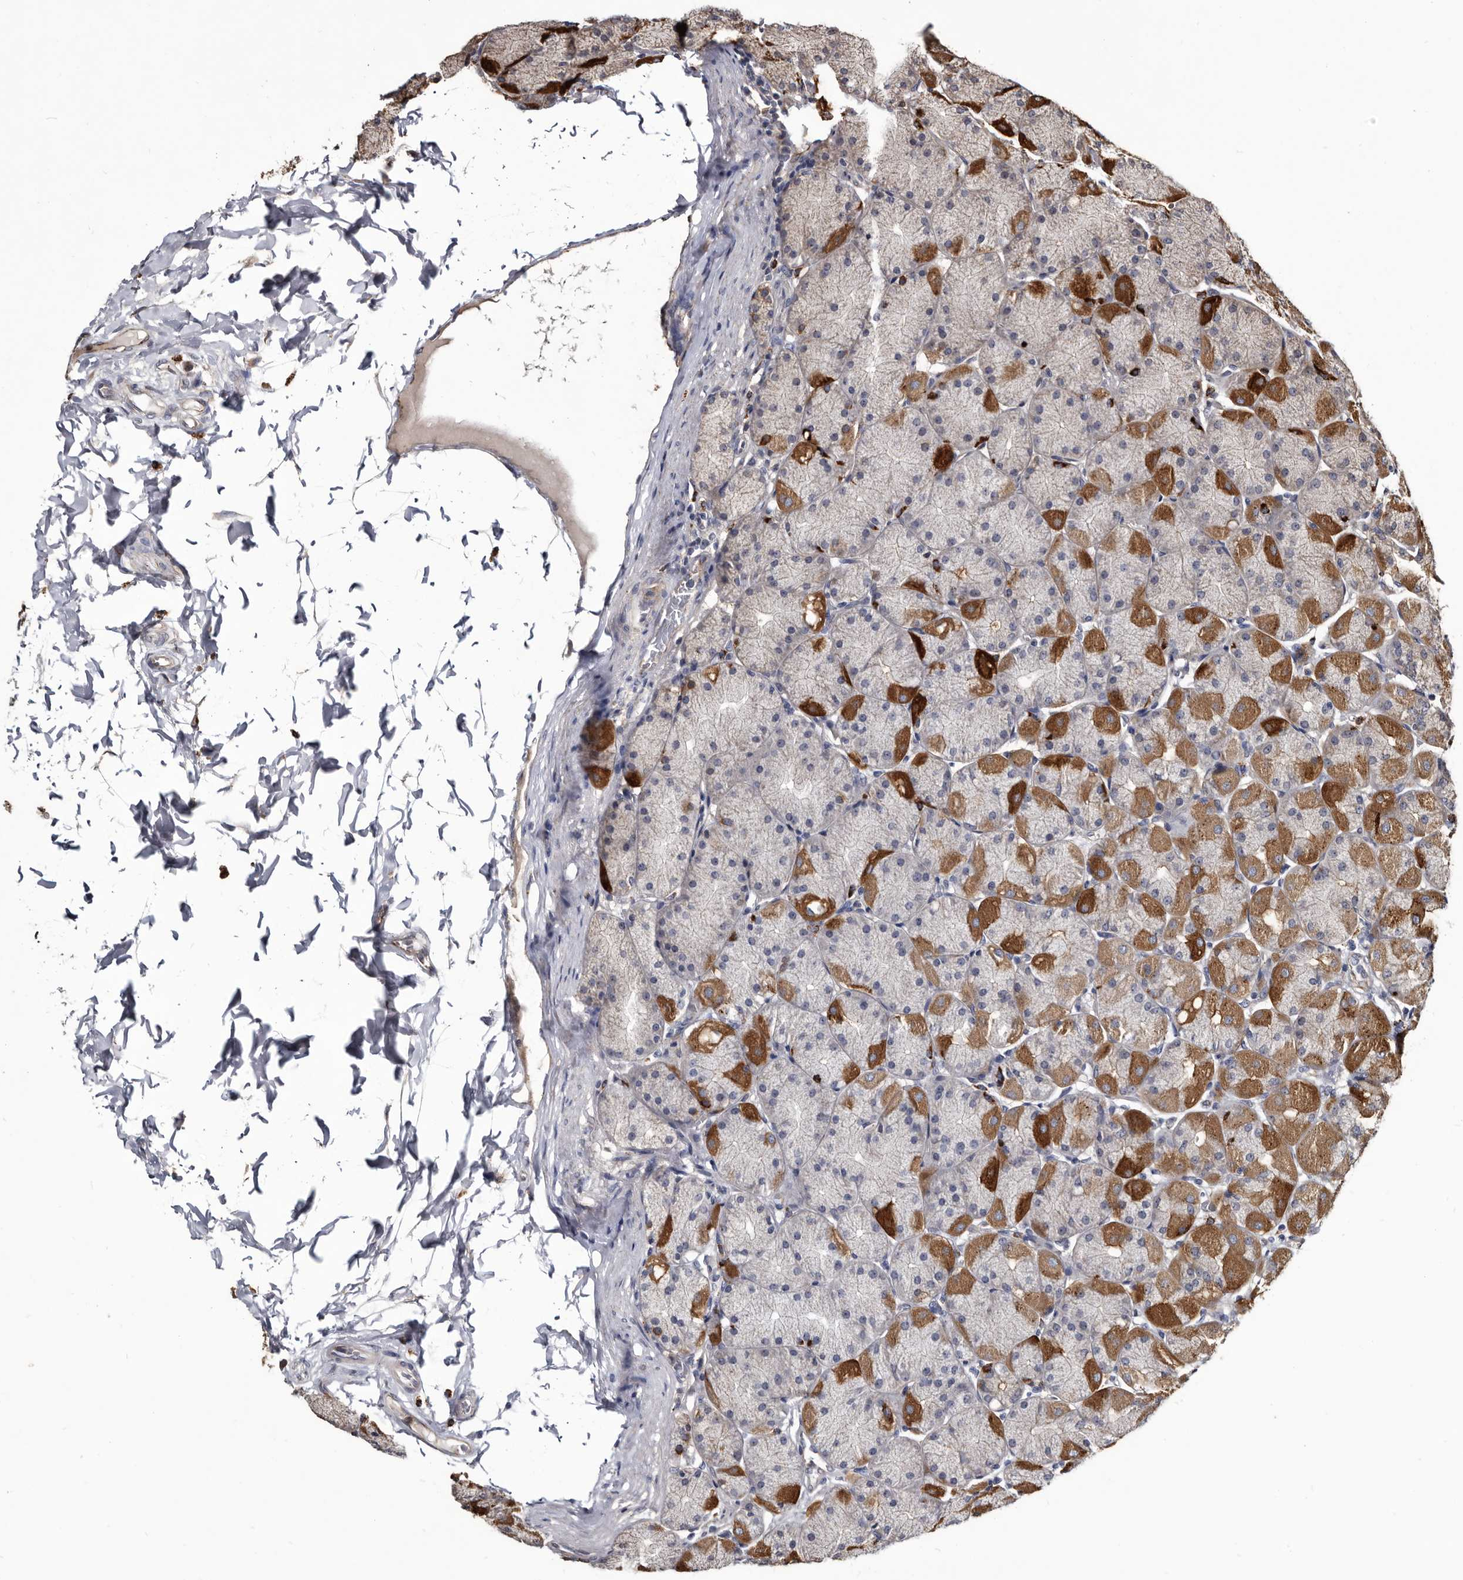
{"staining": {"intensity": "strong", "quantity": "<25%", "location": "cytoplasmic/membranous"}, "tissue": "stomach", "cell_type": "Glandular cells", "image_type": "normal", "snomed": [{"axis": "morphology", "description": "Normal tissue, NOS"}, {"axis": "topography", "description": "Stomach, upper"}], "caption": "An image of stomach stained for a protein exhibits strong cytoplasmic/membranous brown staining in glandular cells.", "gene": "CTSA", "patient": {"sex": "female", "age": 56}}